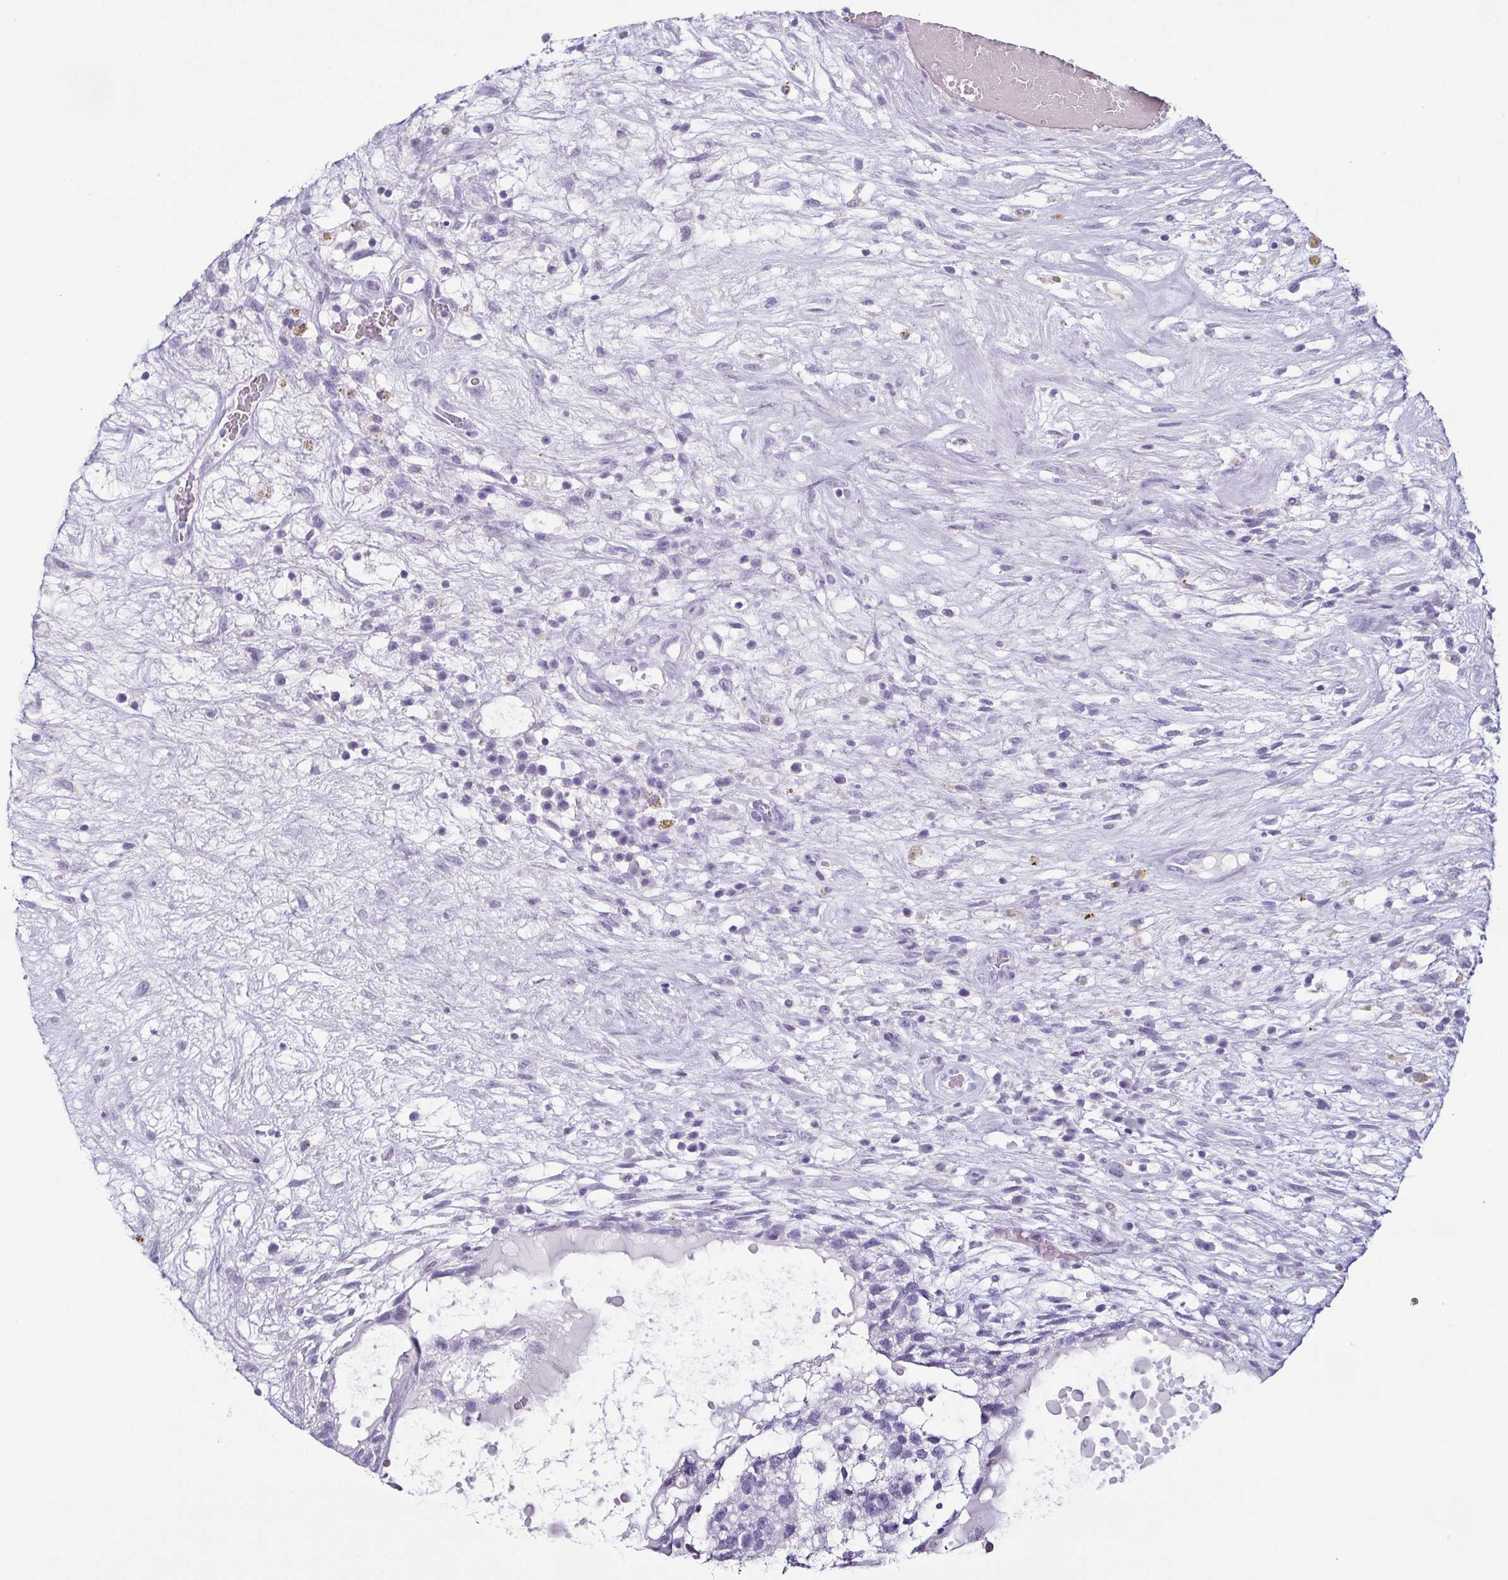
{"staining": {"intensity": "negative", "quantity": "none", "location": "none"}, "tissue": "testis cancer", "cell_type": "Tumor cells", "image_type": "cancer", "snomed": [{"axis": "morphology", "description": "Normal tissue, NOS"}, {"axis": "morphology", "description": "Carcinoma, Embryonal, NOS"}, {"axis": "topography", "description": "Testis"}], "caption": "A photomicrograph of testis cancer stained for a protein exhibits no brown staining in tumor cells. Brightfield microscopy of immunohistochemistry stained with DAB (brown) and hematoxylin (blue), captured at high magnification.", "gene": "KRT78", "patient": {"sex": "male", "age": 32}}